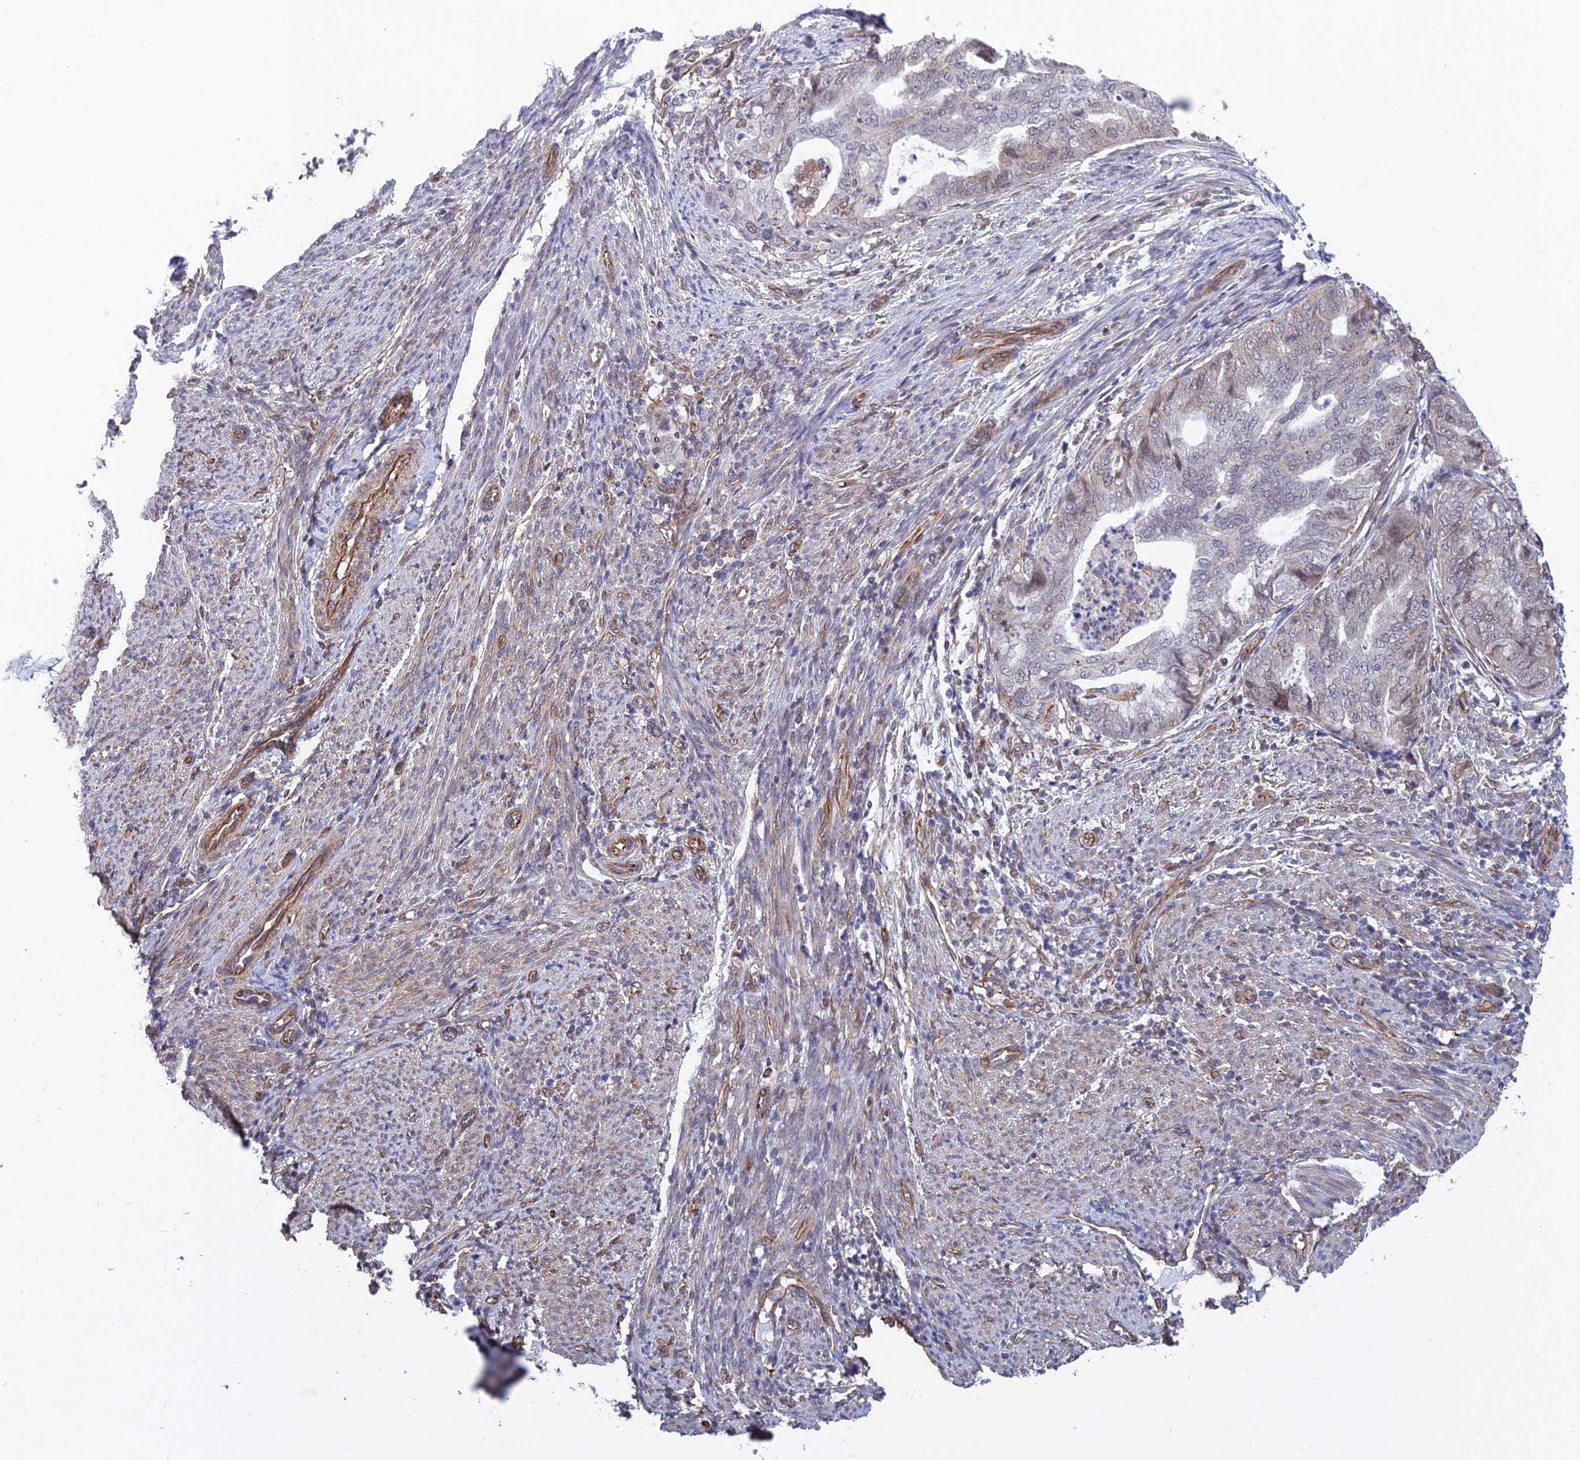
{"staining": {"intensity": "weak", "quantity": "<25%", "location": "cytoplasmic/membranous,nuclear"}, "tissue": "endometrial cancer", "cell_type": "Tumor cells", "image_type": "cancer", "snomed": [{"axis": "morphology", "description": "Adenocarcinoma, NOS"}, {"axis": "topography", "description": "Endometrium"}], "caption": "A high-resolution micrograph shows immunohistochemistry staining of adenocarcinoma (endometrial), which exhibits no significant staining in tumor cells.", "gene": "PAGR1", "patient": {"sex": "female", "age": 79}}